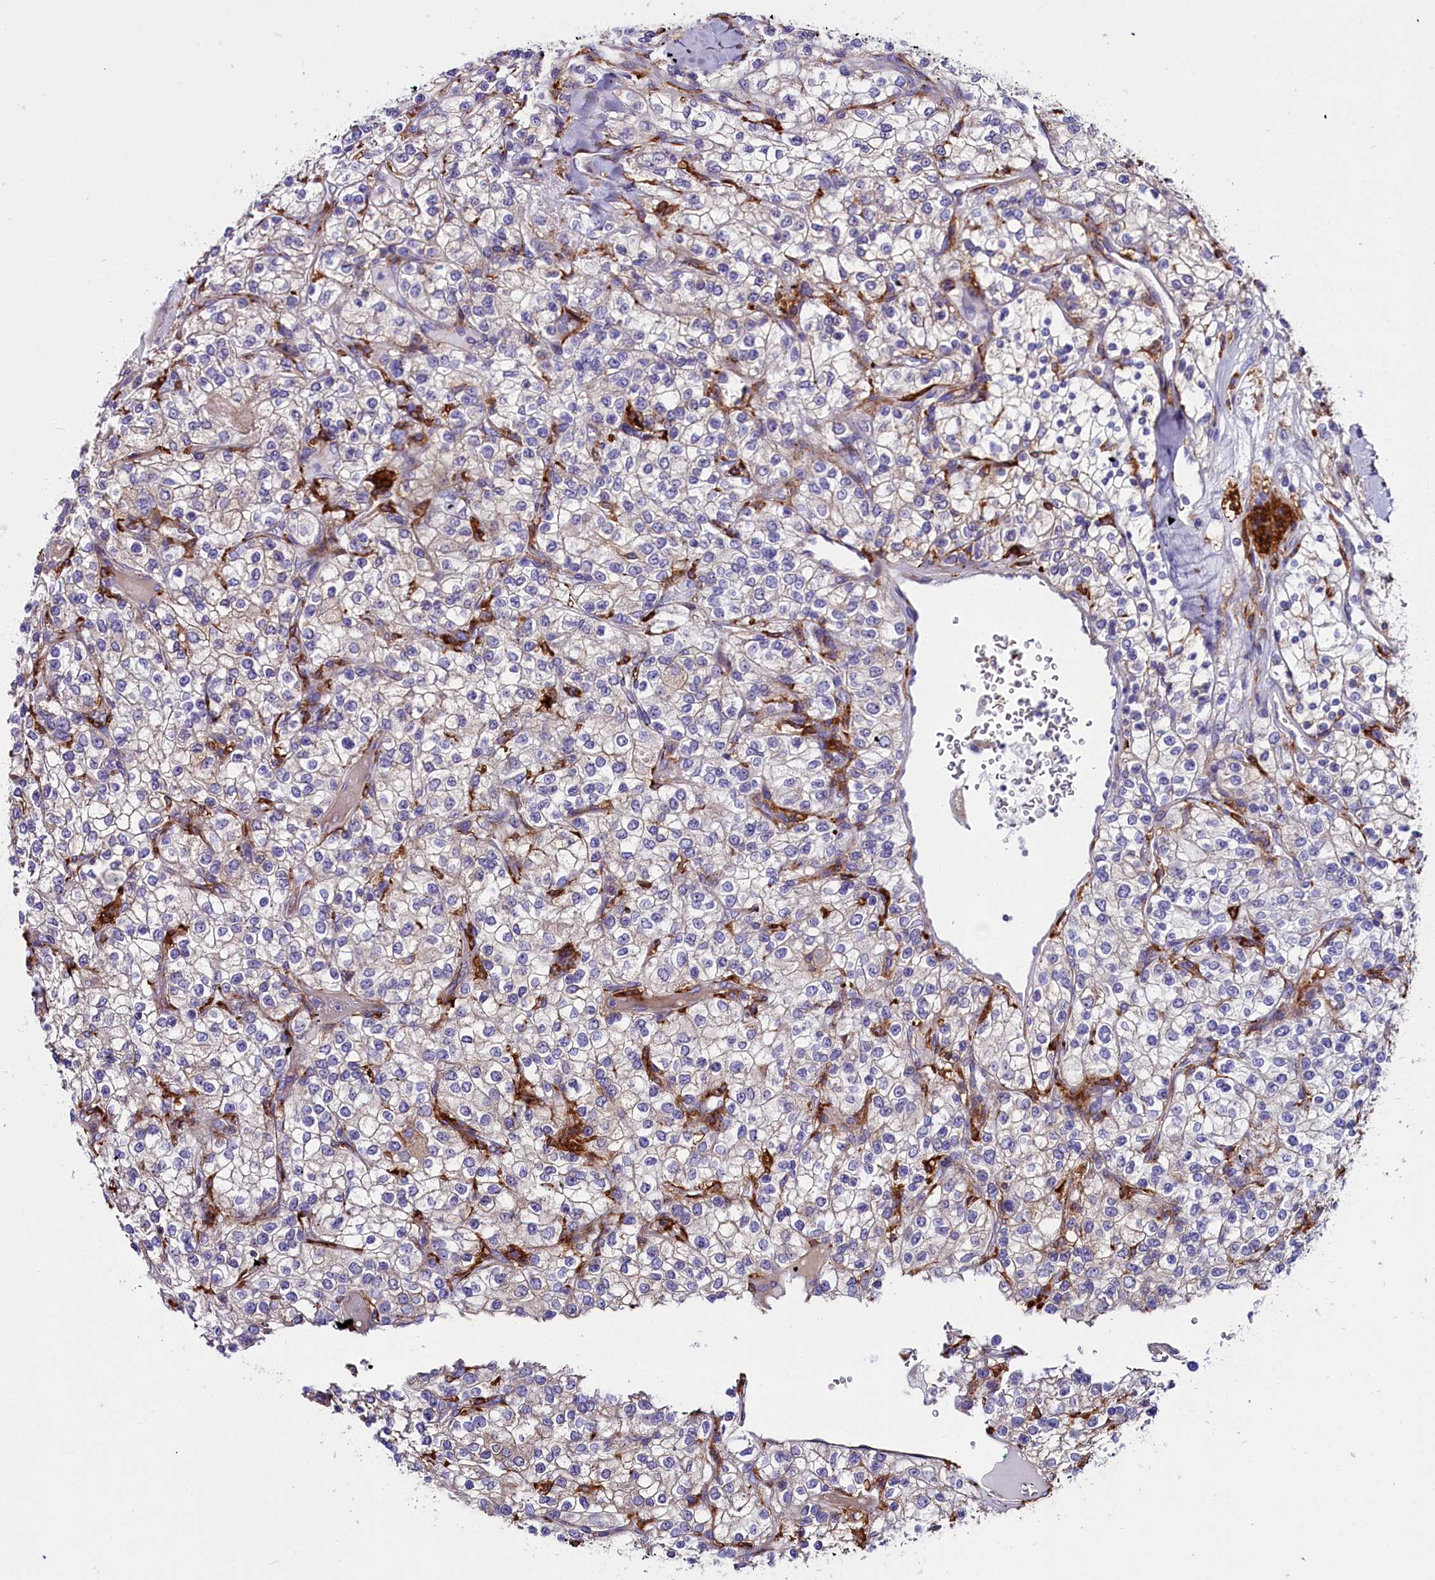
{"staining": {"intensity": "negative", "quantity": "none", "location": "none"}, "tissue": "renal cancer", "cell_type": "Tumor cells", "image_type": "cancer", "snomed": [{"axis": "morphology", "description": "Adenocarcinoma, NOS"}, {"axis": "topography", "description": "Kidney"}], "caption": "High power microscopy image of an immunohistochemistry image of renal adenocarcinoma, revealing no significant positivity in tumor cells.", "gene": "IL20RA", "patient": {"sex": "male", "age": 80}}